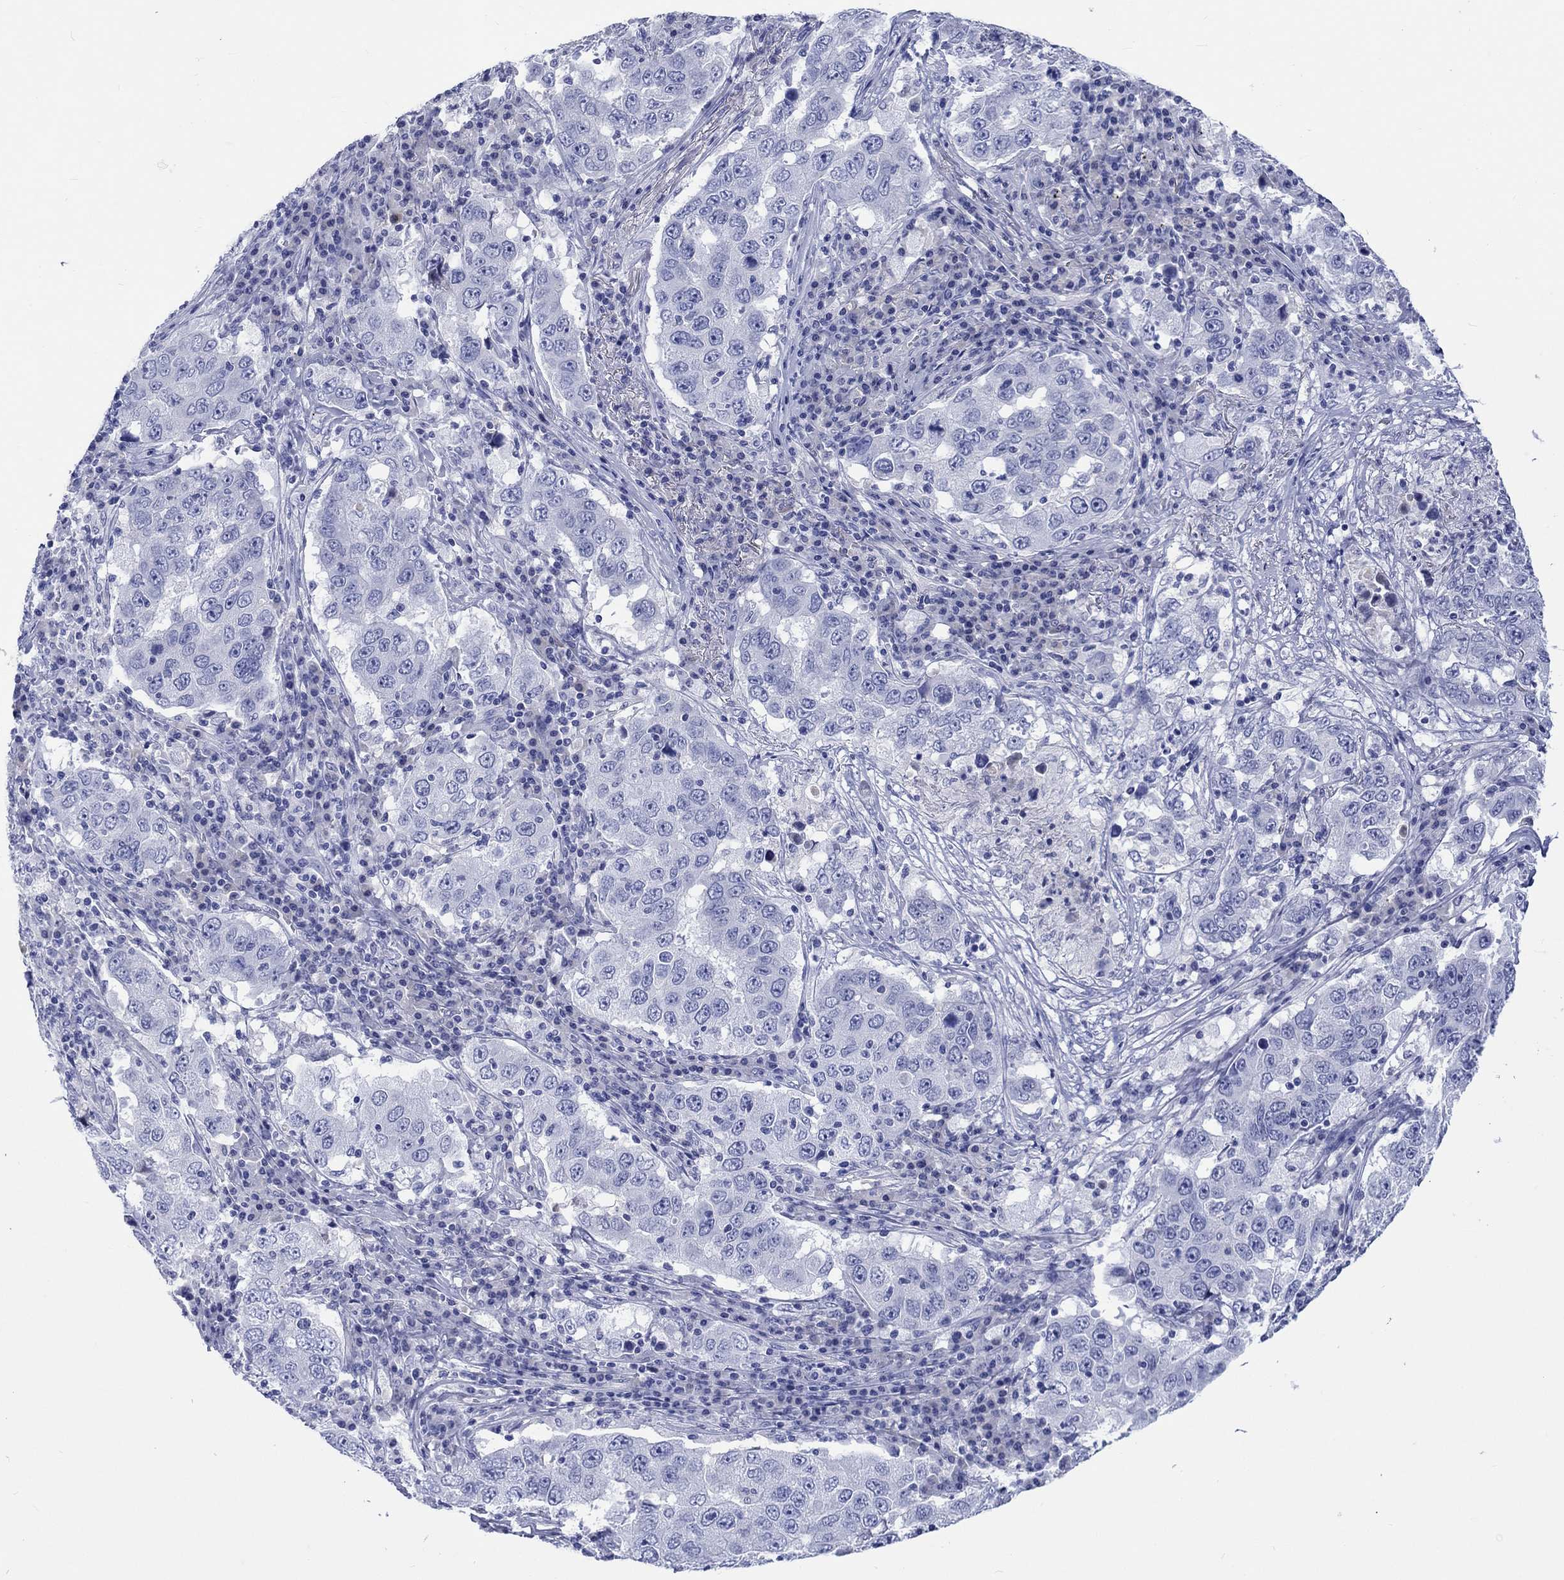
{"staining": {"intensity": "negative", "quantity": "none", "location": "none"}, "tissue": "lung cancer", "cell_type": "Tumor cells", "image_type": "cancer", "snomed": [{"axis": "morphology", "description": "Adenocarcinoma, NOS"}, {"axis": "topography", "description": "Lung"}], "caption": "An immunohistochemistry (IHC) histopathology image of lung cancer is shown. There is no staining in tumor cells of lung cancer. The staining is performed using DAB (3,3'-diaminobenzidine) brown chromogen with nuclei counter-stained in using hematoxylin.", "gene": "CACNG3", "patient": {"sex": "male", "age": 73}}